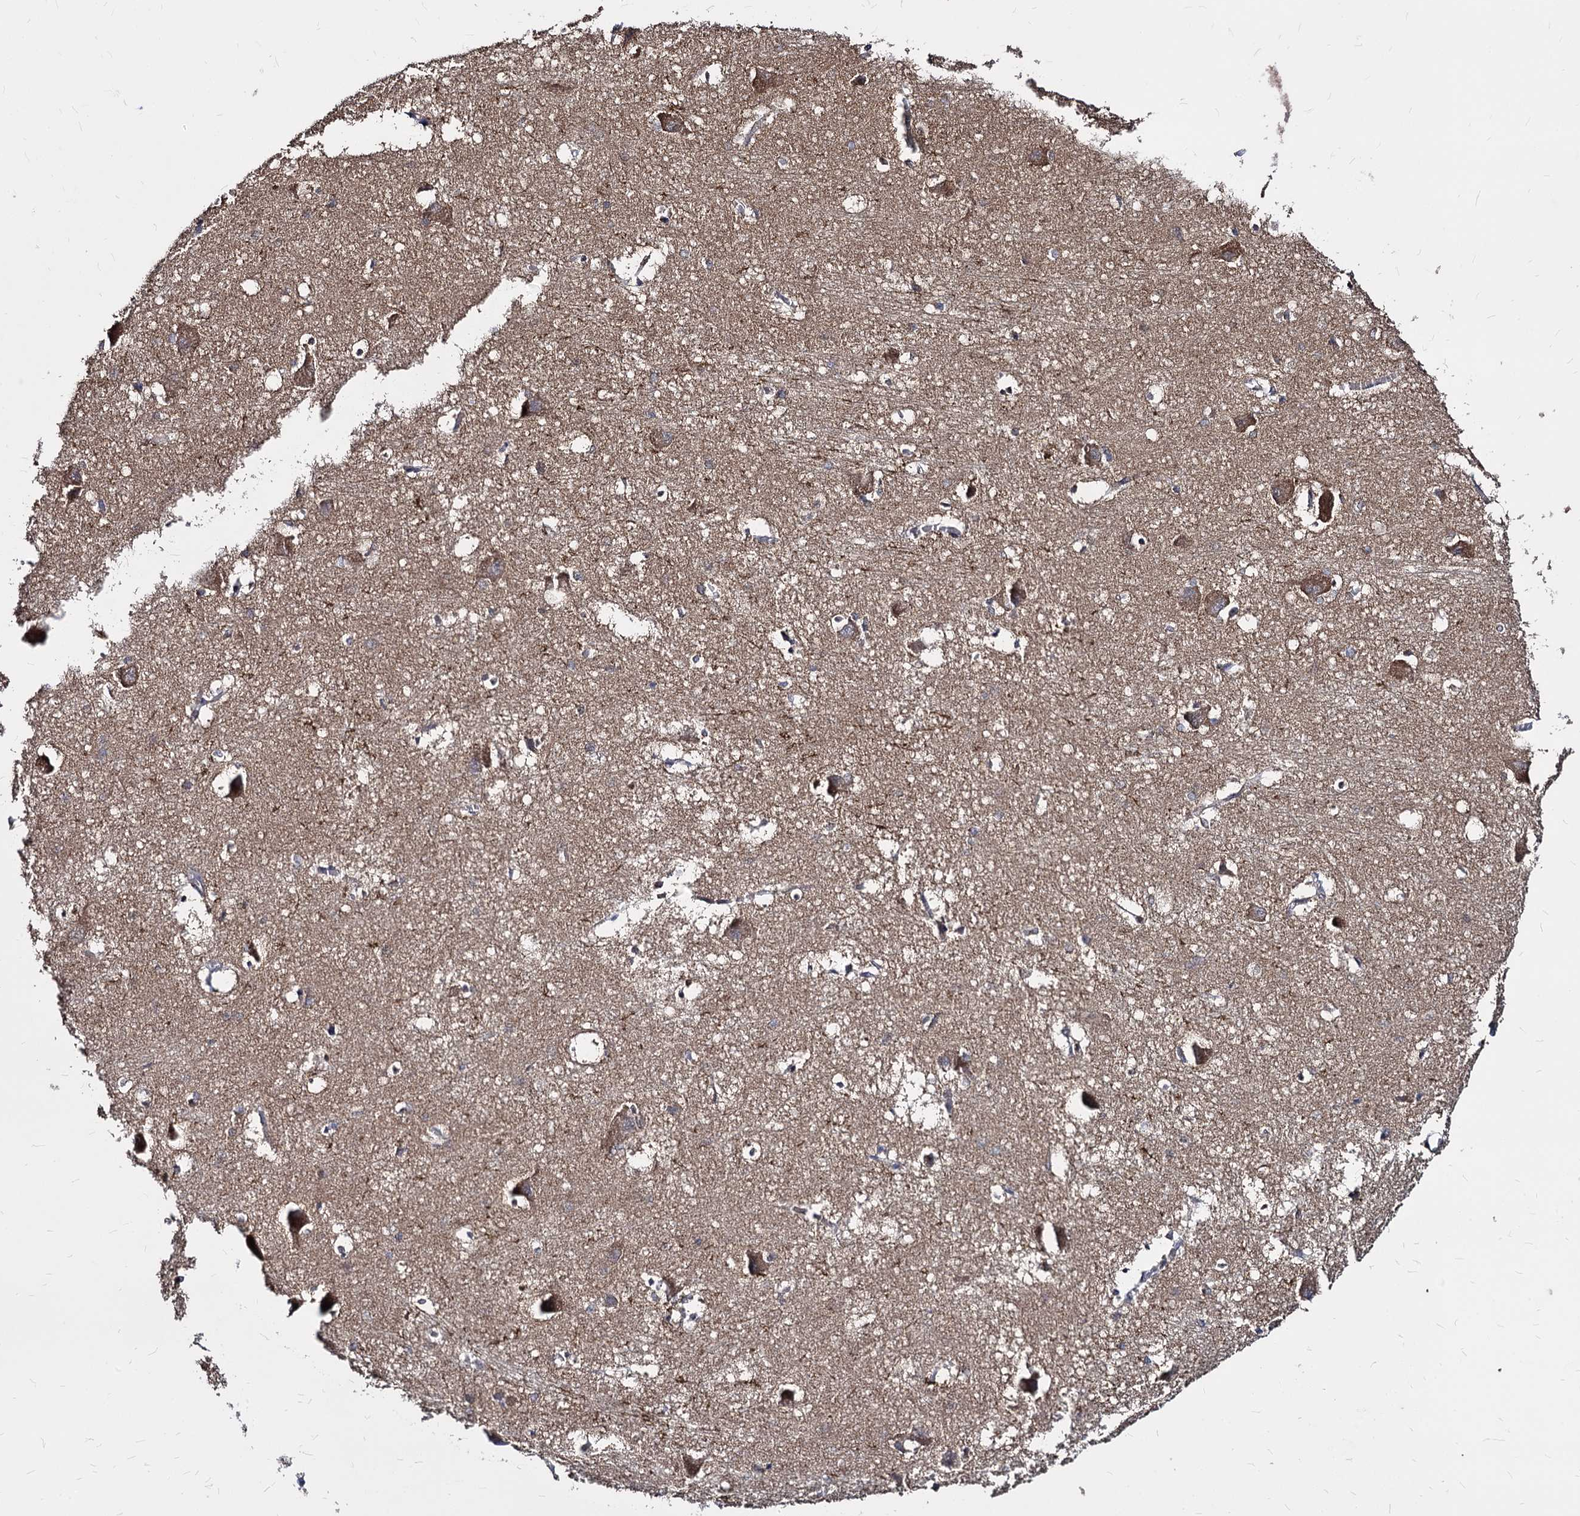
{"staining": {"intensity": "negative", "quantity": "none", "location": "none"}, "tissue": "caudate", "cell_type": "Glial cells", "image_type": "normal", "snomed": [{"axis": "morphology", "description": "Normal tissue, NOS"}, {"axis": "topography", "description": "Lateral ventricle wall"}], "caption": "This is an immunohistochemistry micrograph of unremarkable human caudate. There is no positivity in glial cells.", "gene": "NME1", "patient": {"sex": "male", "age": 37}}